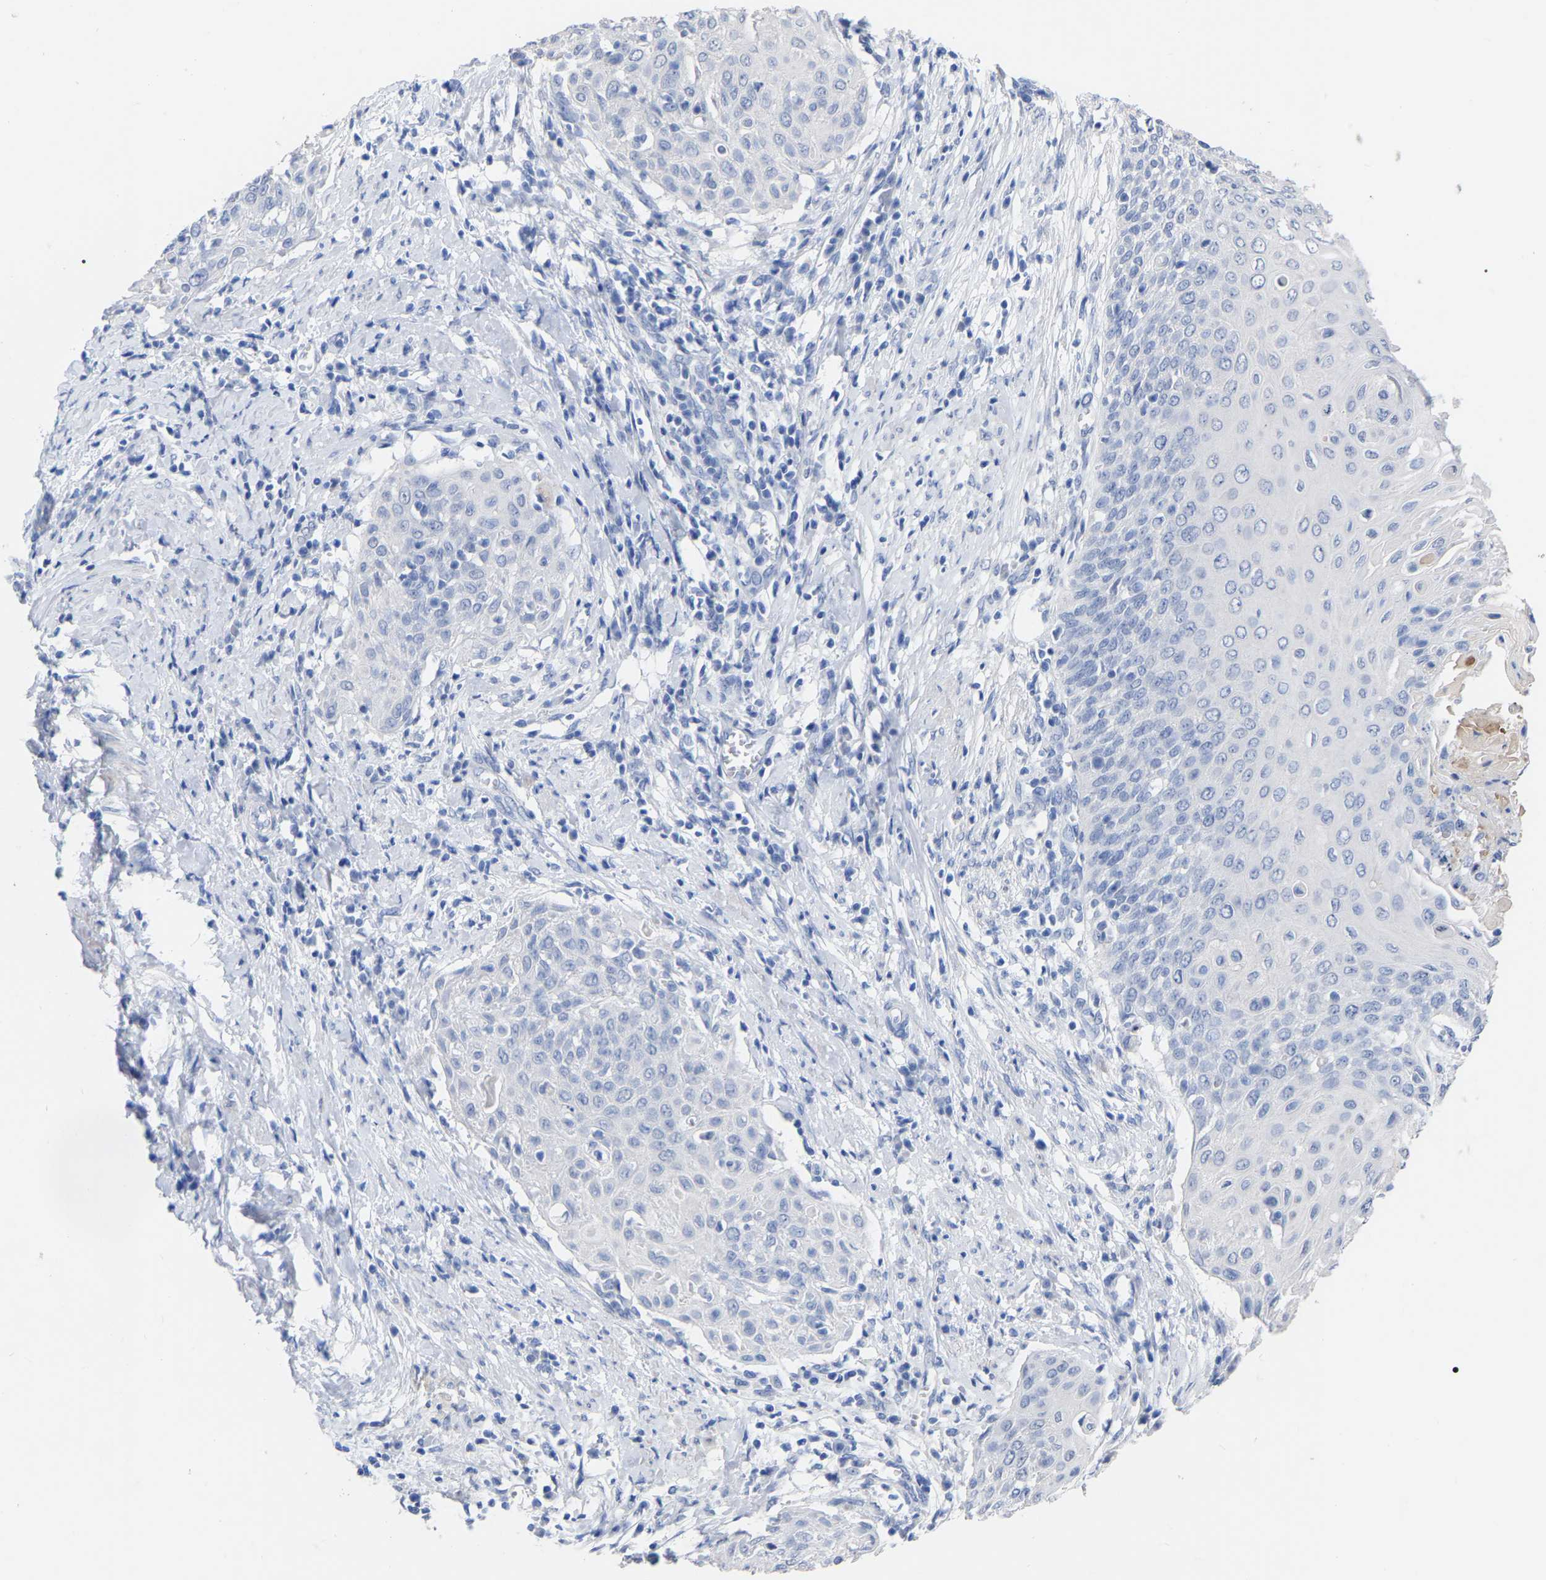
{"staining": {"intensity": "negative", "quantity": "none", "location": "none"}, "tissue": "cervical cancer", "cell_type": "Tumor cells", "image_type": "cancer", "snomed": [{"axis": "morphology", "description": "Squamous cell carcinoma, NOS"}, {"axis": "topography", "description": "Cervix"}], "caption": "Immunohistochemistry (IHC) micrograph of neoplastic tissue: human cervical cancer (squamous cell carcinoma) stained with DAB displays no significant protein positivity in tumor cells.", "gene": "ANXA13", "patient": {"sex": "female", "age": 39}}